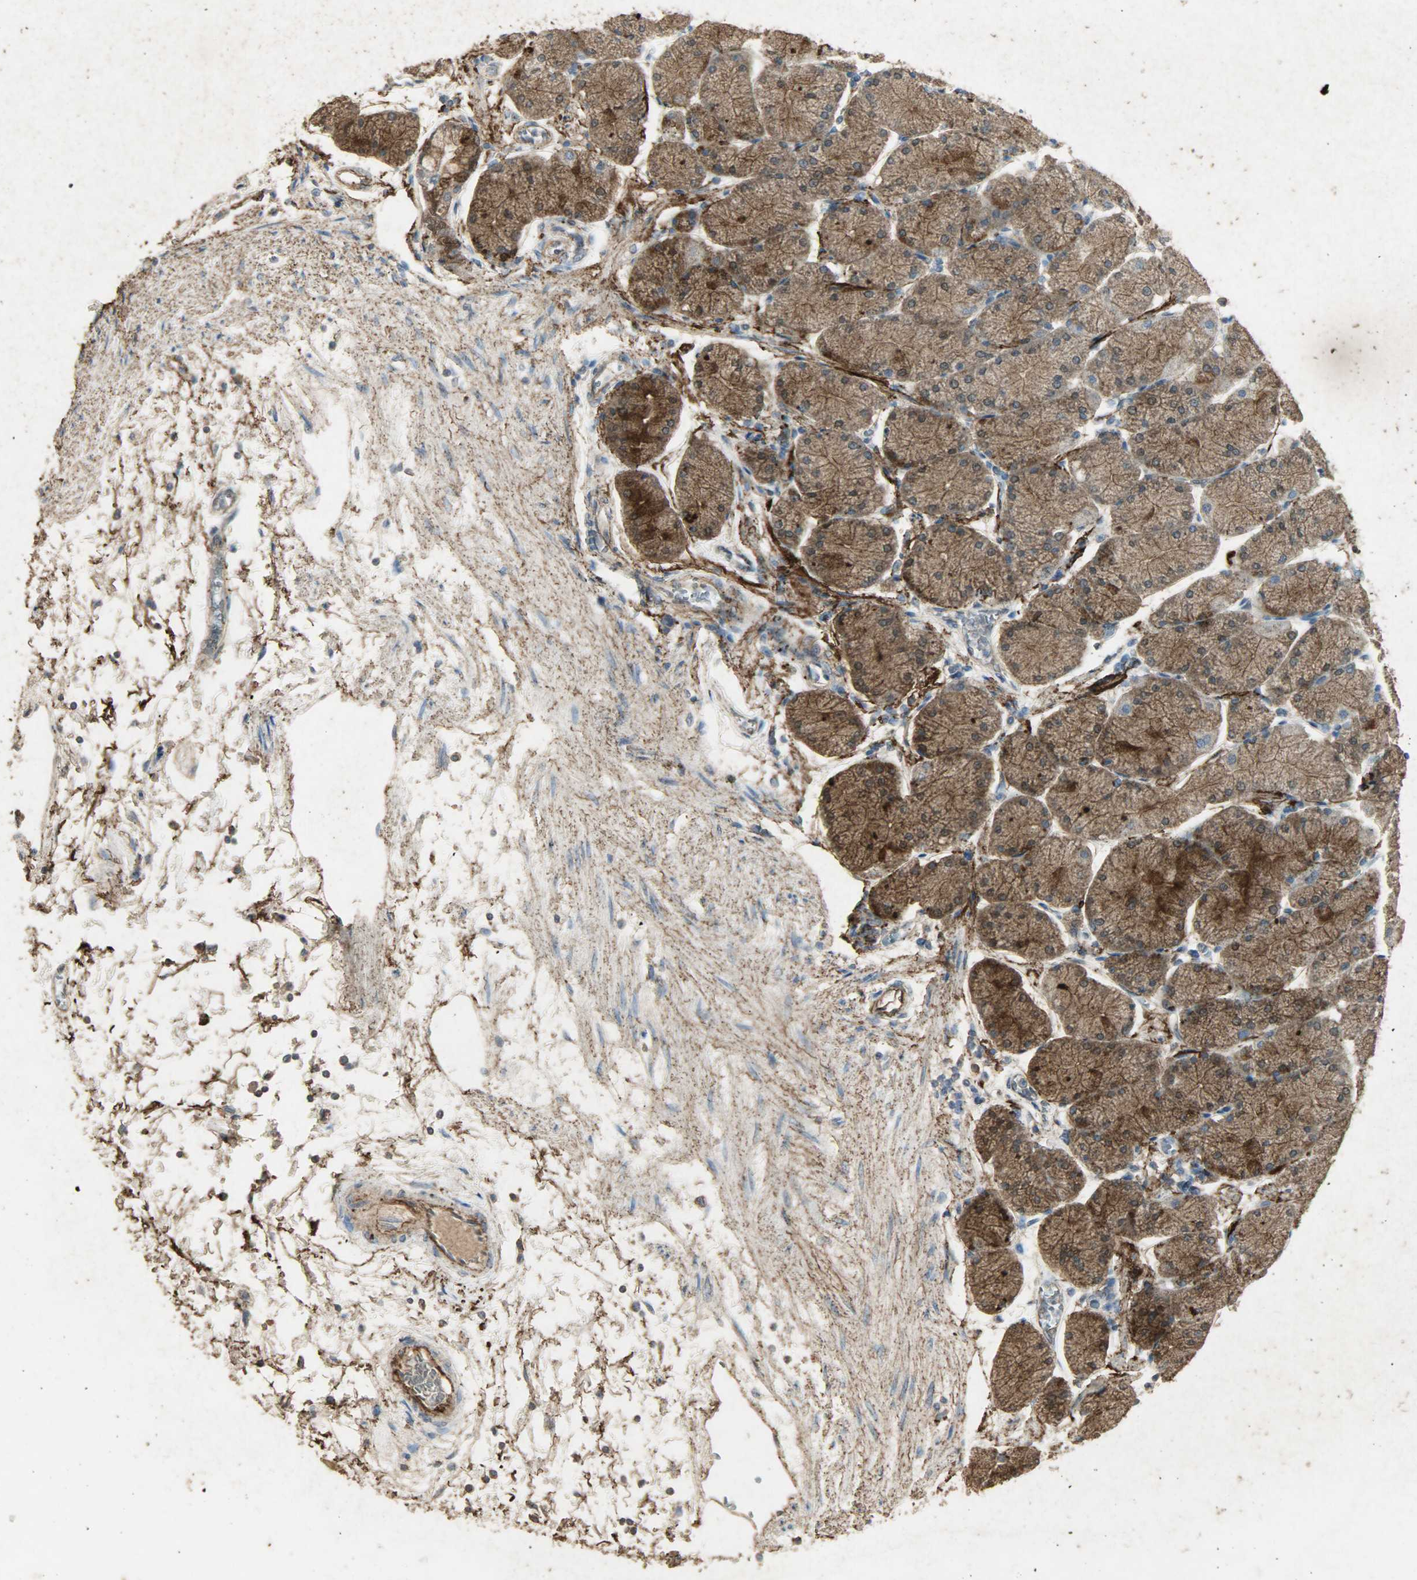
{"staining": {"intensity": "moderate", "quantity": "25%-75%", "location": "cytoplasmic/membranous"}, "tissue": "stomach", "cell_type": "Glandular cells", "image_type": "normal", "snomed": [{"axis": "morphology", "description": "Normal tissue, NOS"}, {"axis": "topography", "description": "Stomach, upper"}, {"axis": "topography", "description": "Stomach"}], "caption": "Protein expression by IHC exhibits moderate cytoplasmic/membranous positivity in approximately 25%-75% of glandular cells in benign stomach.", "gene": "ASB9", "patient": {"sex": "male", "age": 76}}